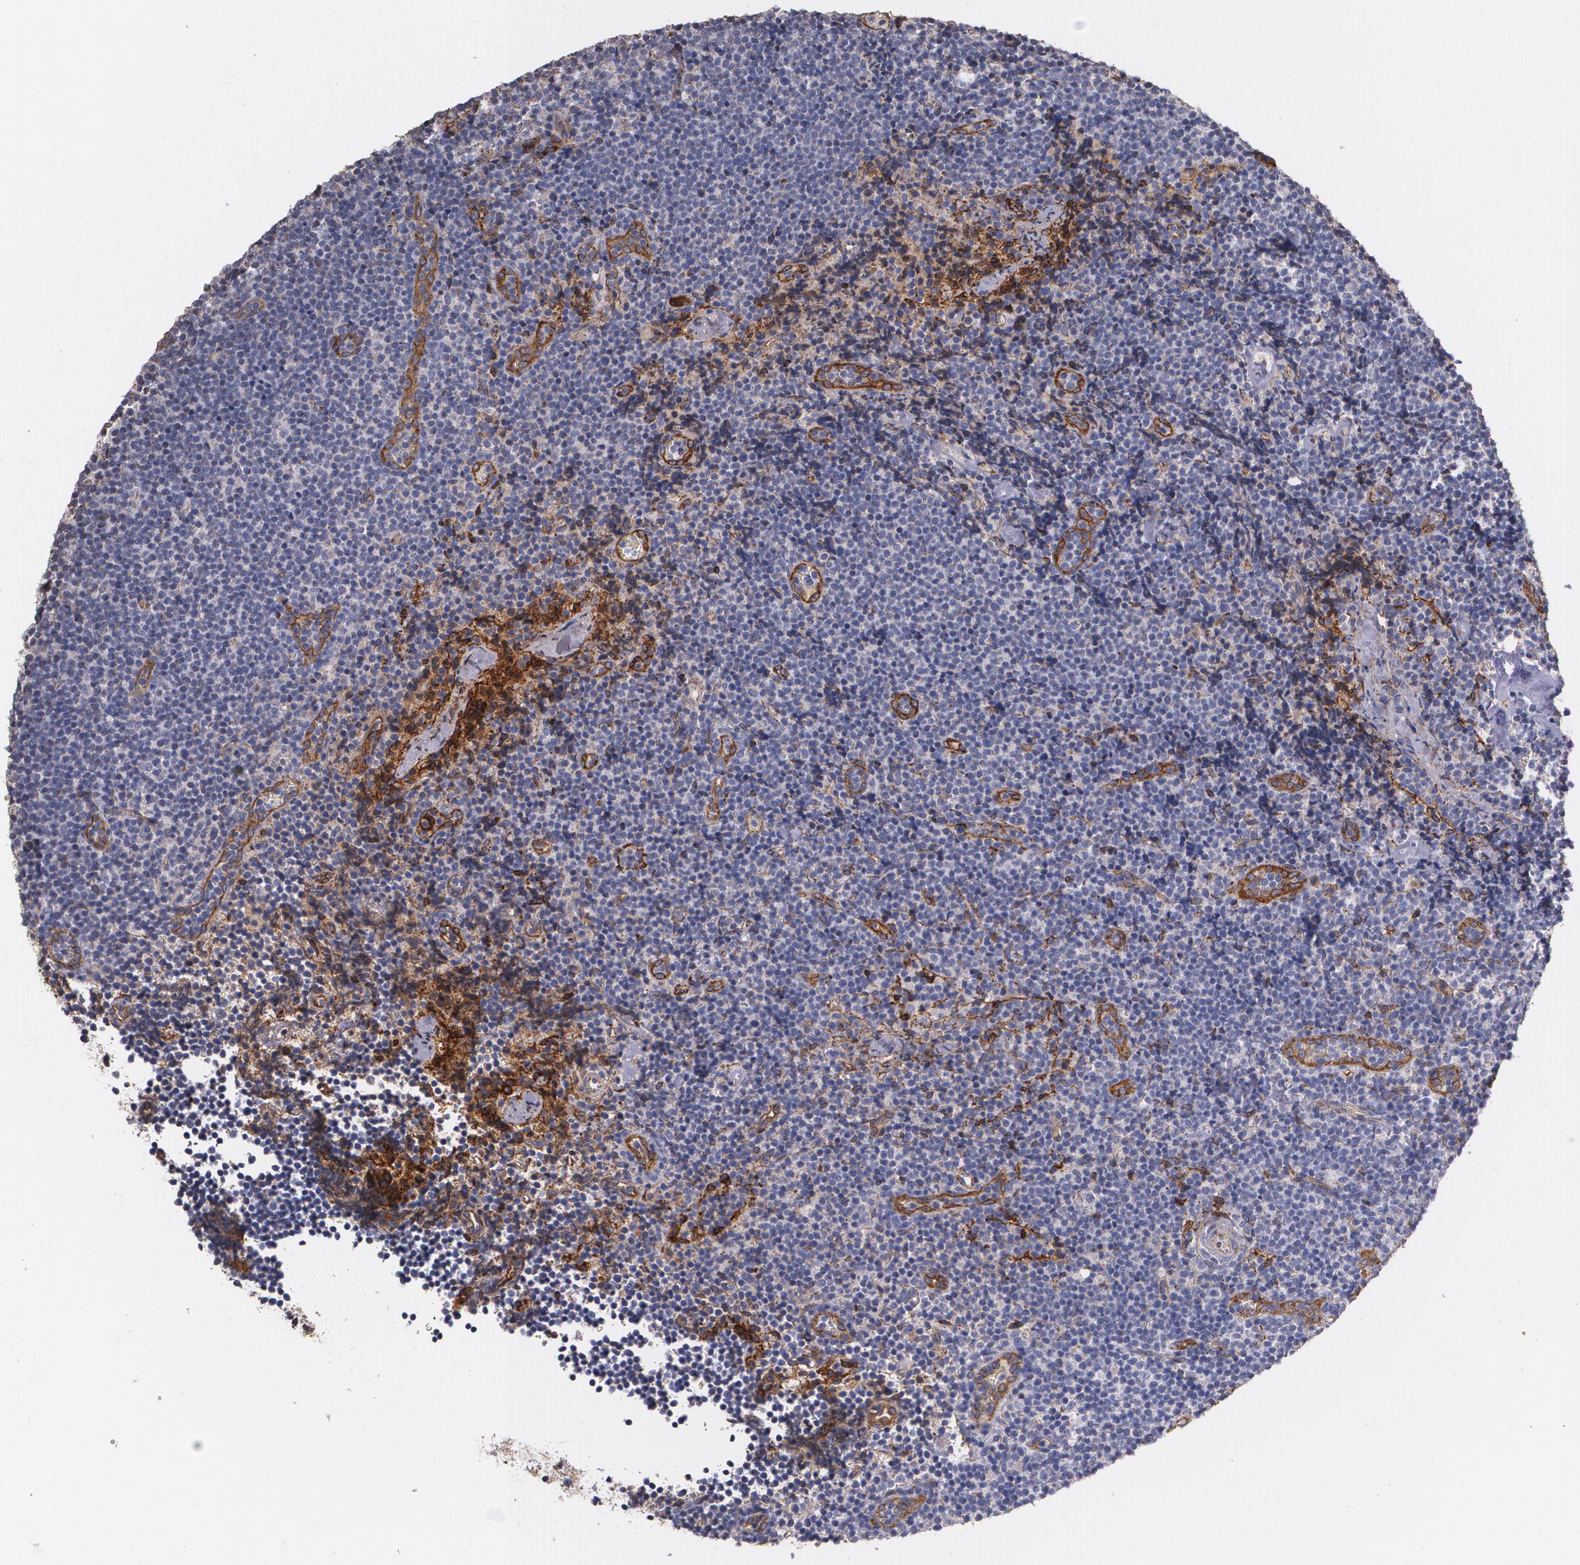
{"staining": {"intensity": "negative", "quantity": "none", "location": "none"}, "tissue": "lymphoma", "cell_type": "Tumor cells", "image_type": "cancer", "snomed": [{"axis": "morphology", "description": "Malignant lymphoma, non-Hodgkin's type, High grade"}, {"axis": "topography", "description": "Lymph node"}], "caption": "A high-resolution photomicrograph shows immunohistochemistry staining of lymphoma, which reveals no significant positivity in tumor cells. The staining was performed using DAB to visualize the protein expression in brown, while the nuclei were stained in blue with hematoxylin (Magnification: 20x).", "gene": "TJP1", "patient": {"sex": "female", "age": 58}}